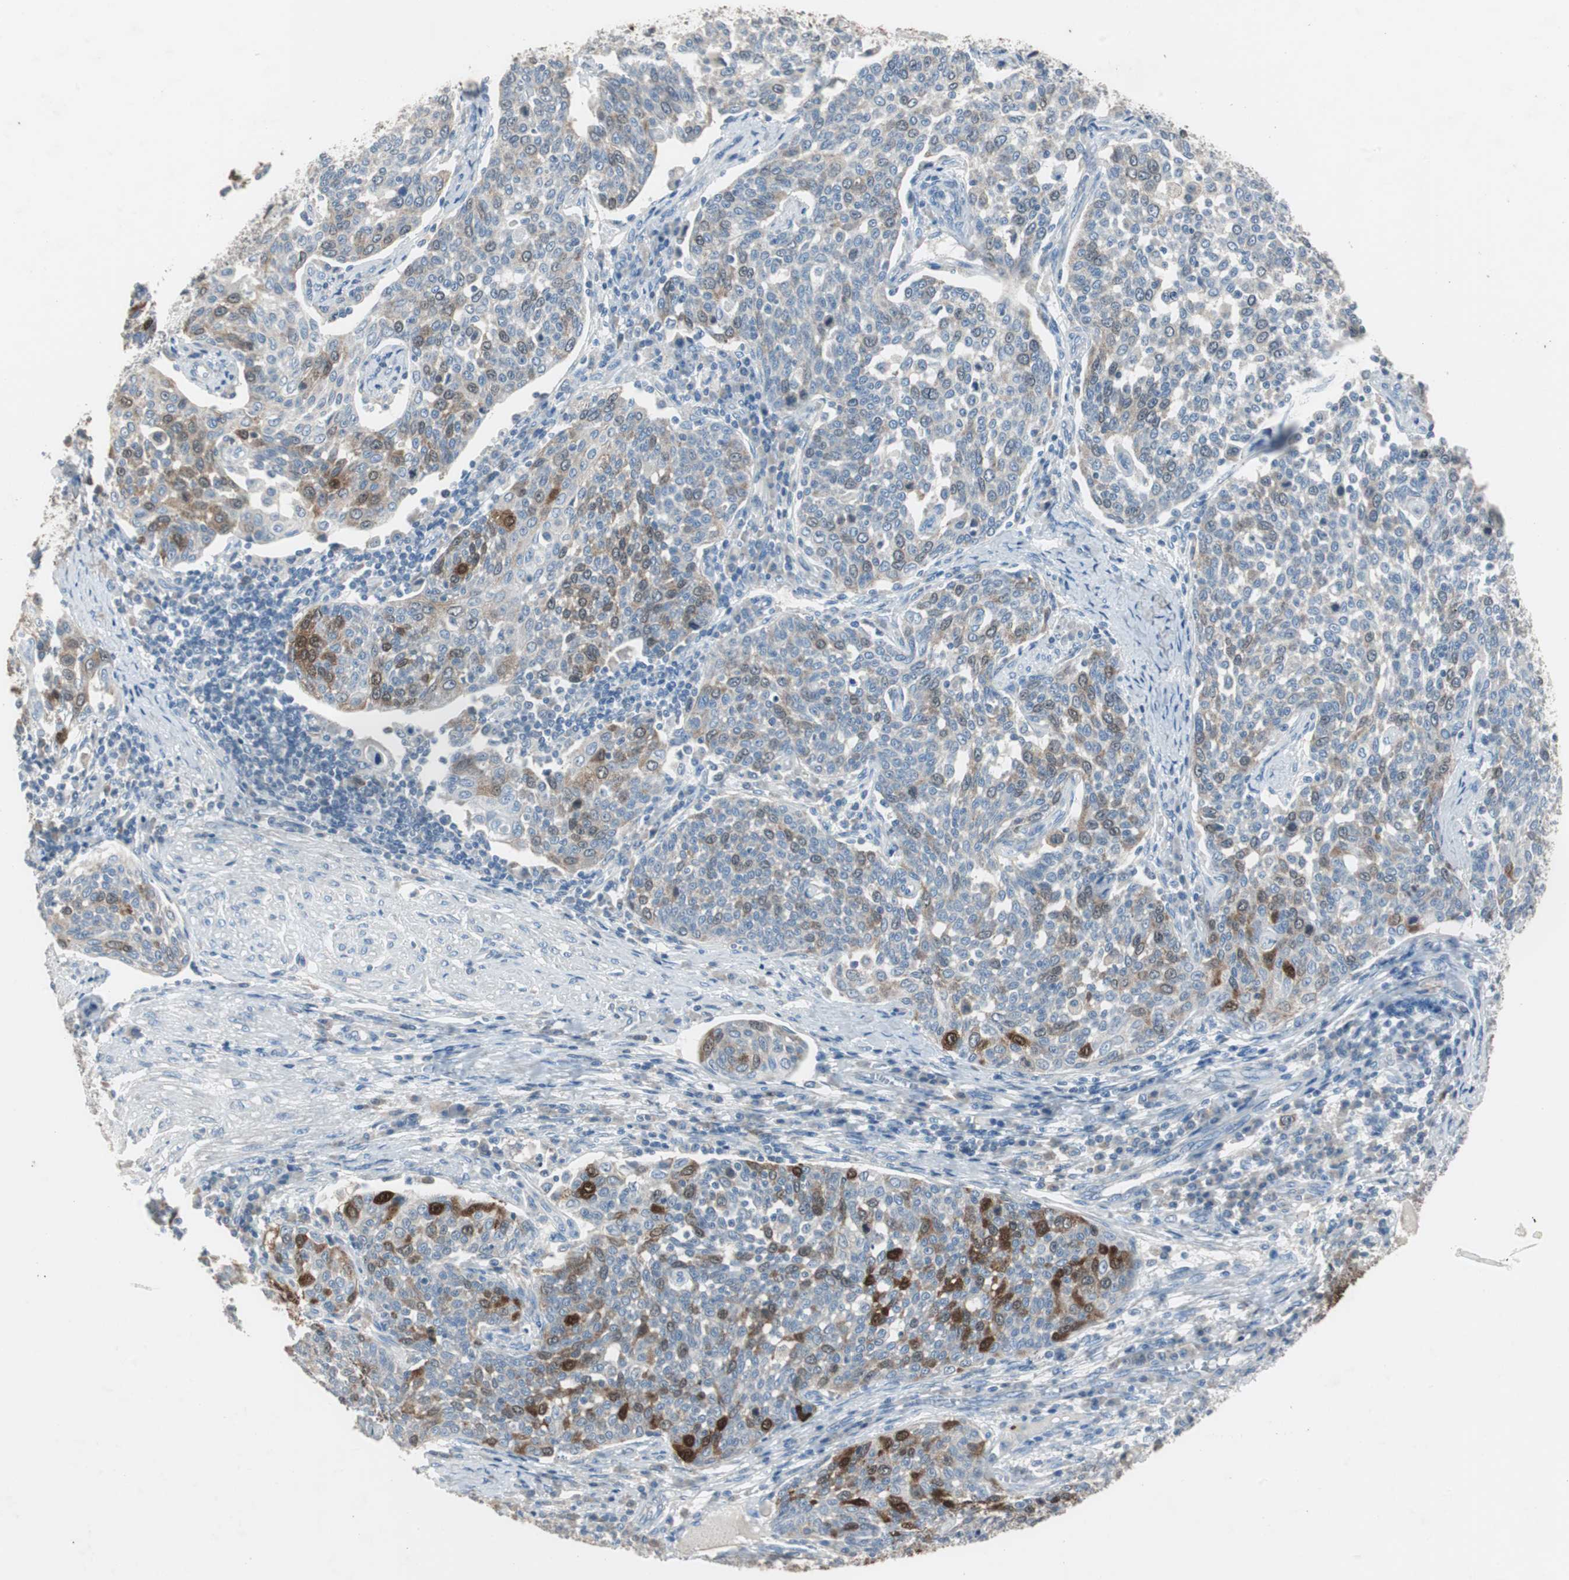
{"staining": {"intensity": "moderate", "quantity": "25%-75%", "location": "cytoplasmic/membranous"}, "tissue": "cervical cancer", "cell_type": "Tumor cells", "image_type": "cancer", "snomed": [{"axis": "morphology", "description": "Squamous cell carcinoma, NOS"}, {"axis": "topography", "description": "Cervix"}], "caption": "About 25%-75% of tumor cells in human squamous cell carcinoma (cervical) exhibit moderate cytoplasmic/membranous protein staining as visualized by brown immunohistochemical staining.", "gene": "TK1", "patient": {"sex": "female", "age": 34}}